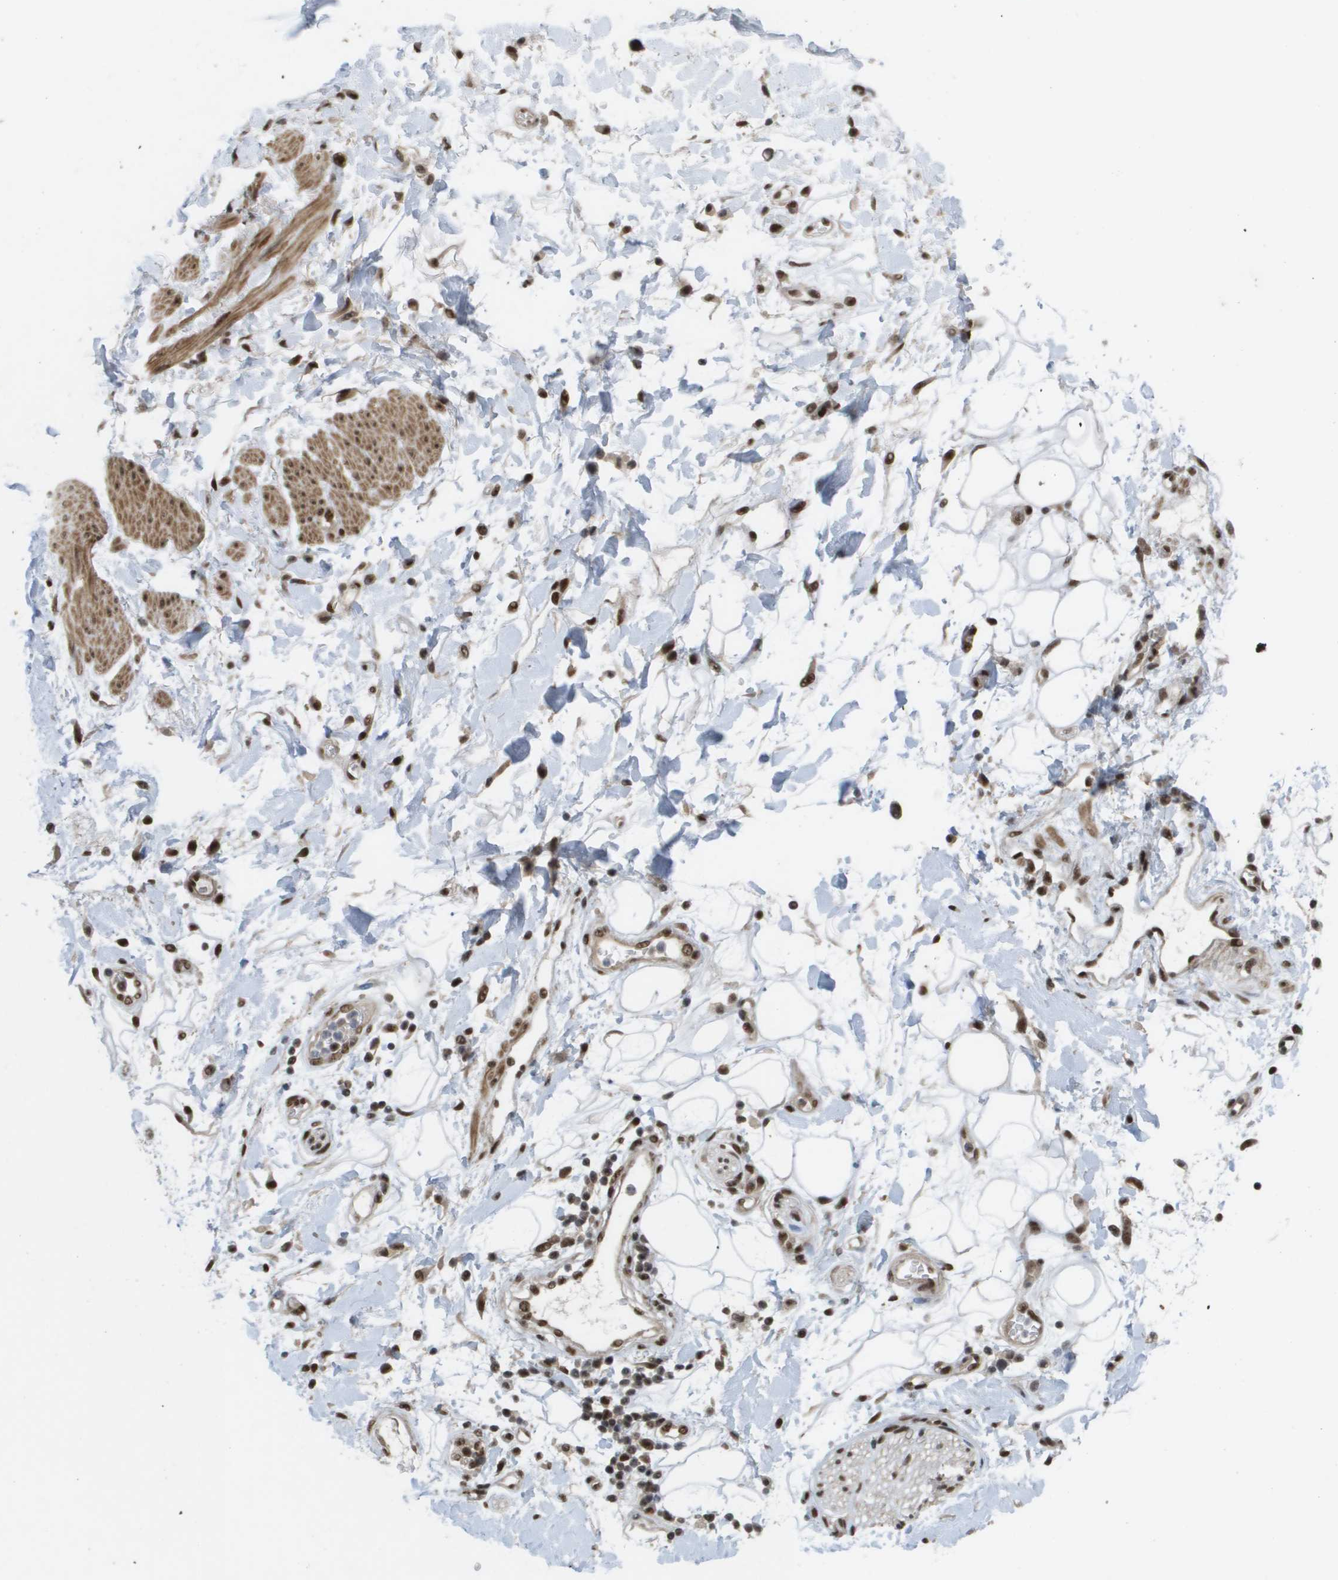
{"staining": {"intensity": "strong", "quantity": ">75%", "location": "nuclear"}, "tissue": "adipose tissue", "cell_type": "Adipocytes", "image_type": "normal", "snomed": [{"axis": "morphology", "description": "Normal tissue, NOS"}, {"axis": "morphology", "description": "Adenocarcinoma, NOS"}, {"axis": "topography", "description": "Duodenum"}, {"axis": "topography", "description": "Peripheral nerve tissue"}], "caption": "DAB (3,3'-diaminobenzidine) immunohistochemical staining of benign human adipose tissue reveals strong nuclear protein staining in approximately >75% of adipocytes.", "gene": "CDT1", "patient": {"sex": "female", "age": 60}}